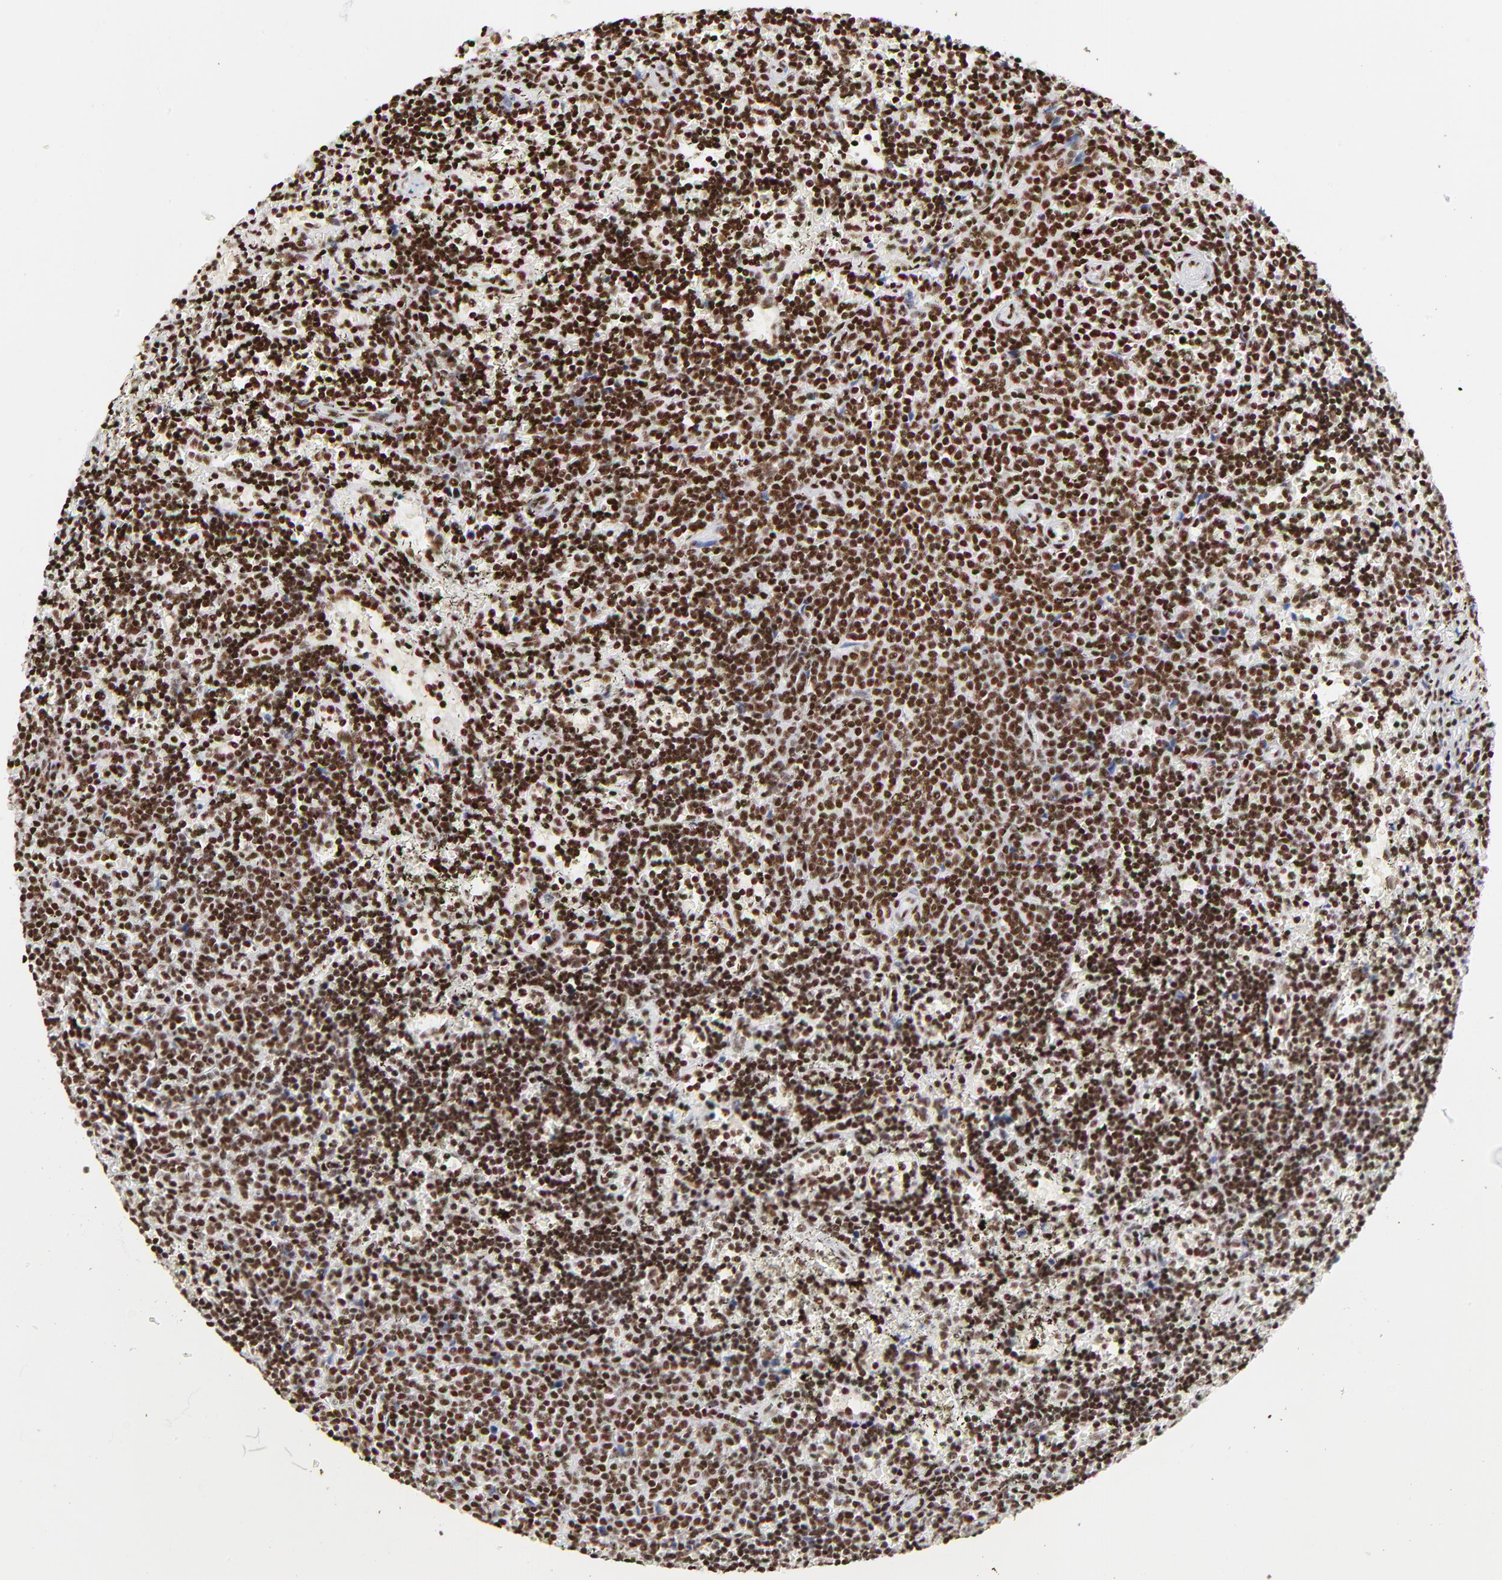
{"staining": {"intensity": "strong", "quantity": ">75%", "location": "nuclear"}, "tissue": "lymphoma", "cell_type": "Tumor cells", "image_type": "cancer", "snomed": [{"axis": "morphology", "description": "Malignant lymphoma, non-Hodgkin's type, Low grade"}, {"axis": "topography", "description": "Spleen"}], "caption": "Lymphoma stained with immunohistochemistry (IHC) demonstrates strong nuclear staining in about >75% of tumor cells.", "gene": "CREB1", "patient": {"sex": "male", "age": 60}}